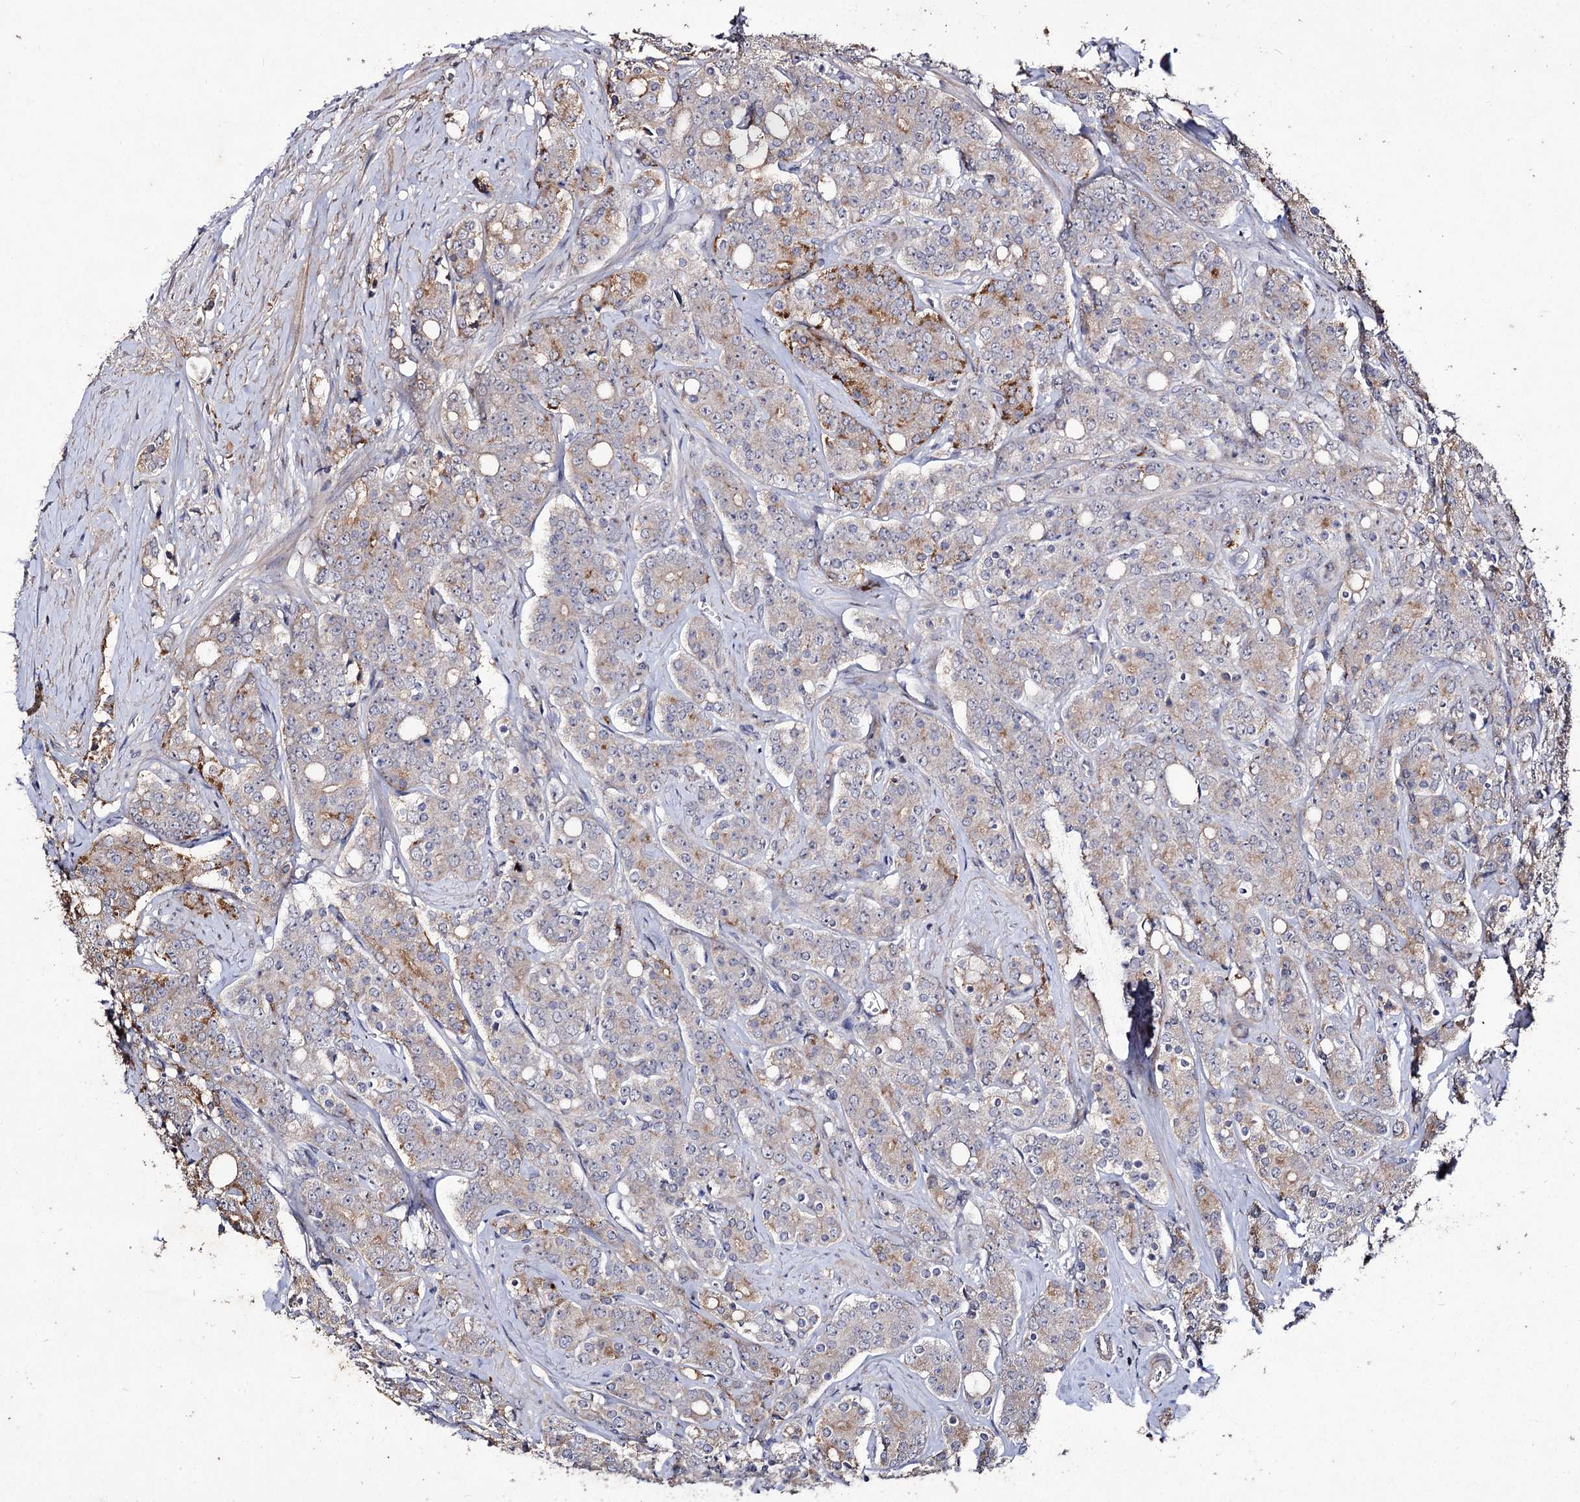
{"staining": {"intensity": "moderate", "quantity": "25%-75%", "location": "cytoplasmic/membranous"}, "tissue": "prostate cancer", "cell_type": "Tumor cells", "image_type": "cancer", "snomed": [{"axis": "morphology", "description": "Adenocarcinoma, High grade"}, {"axis": "topography", "description": "Prostate"}], "caption": "High-power microscopy captured an immunohistochemistry histopathology image of prostate cancer, revealing moderate cytoplasmic/membranous positivity in about 25%-75% of tumor cells.", "gene": "MYO1H", "patient": {"sex": "male", "age": 62}}